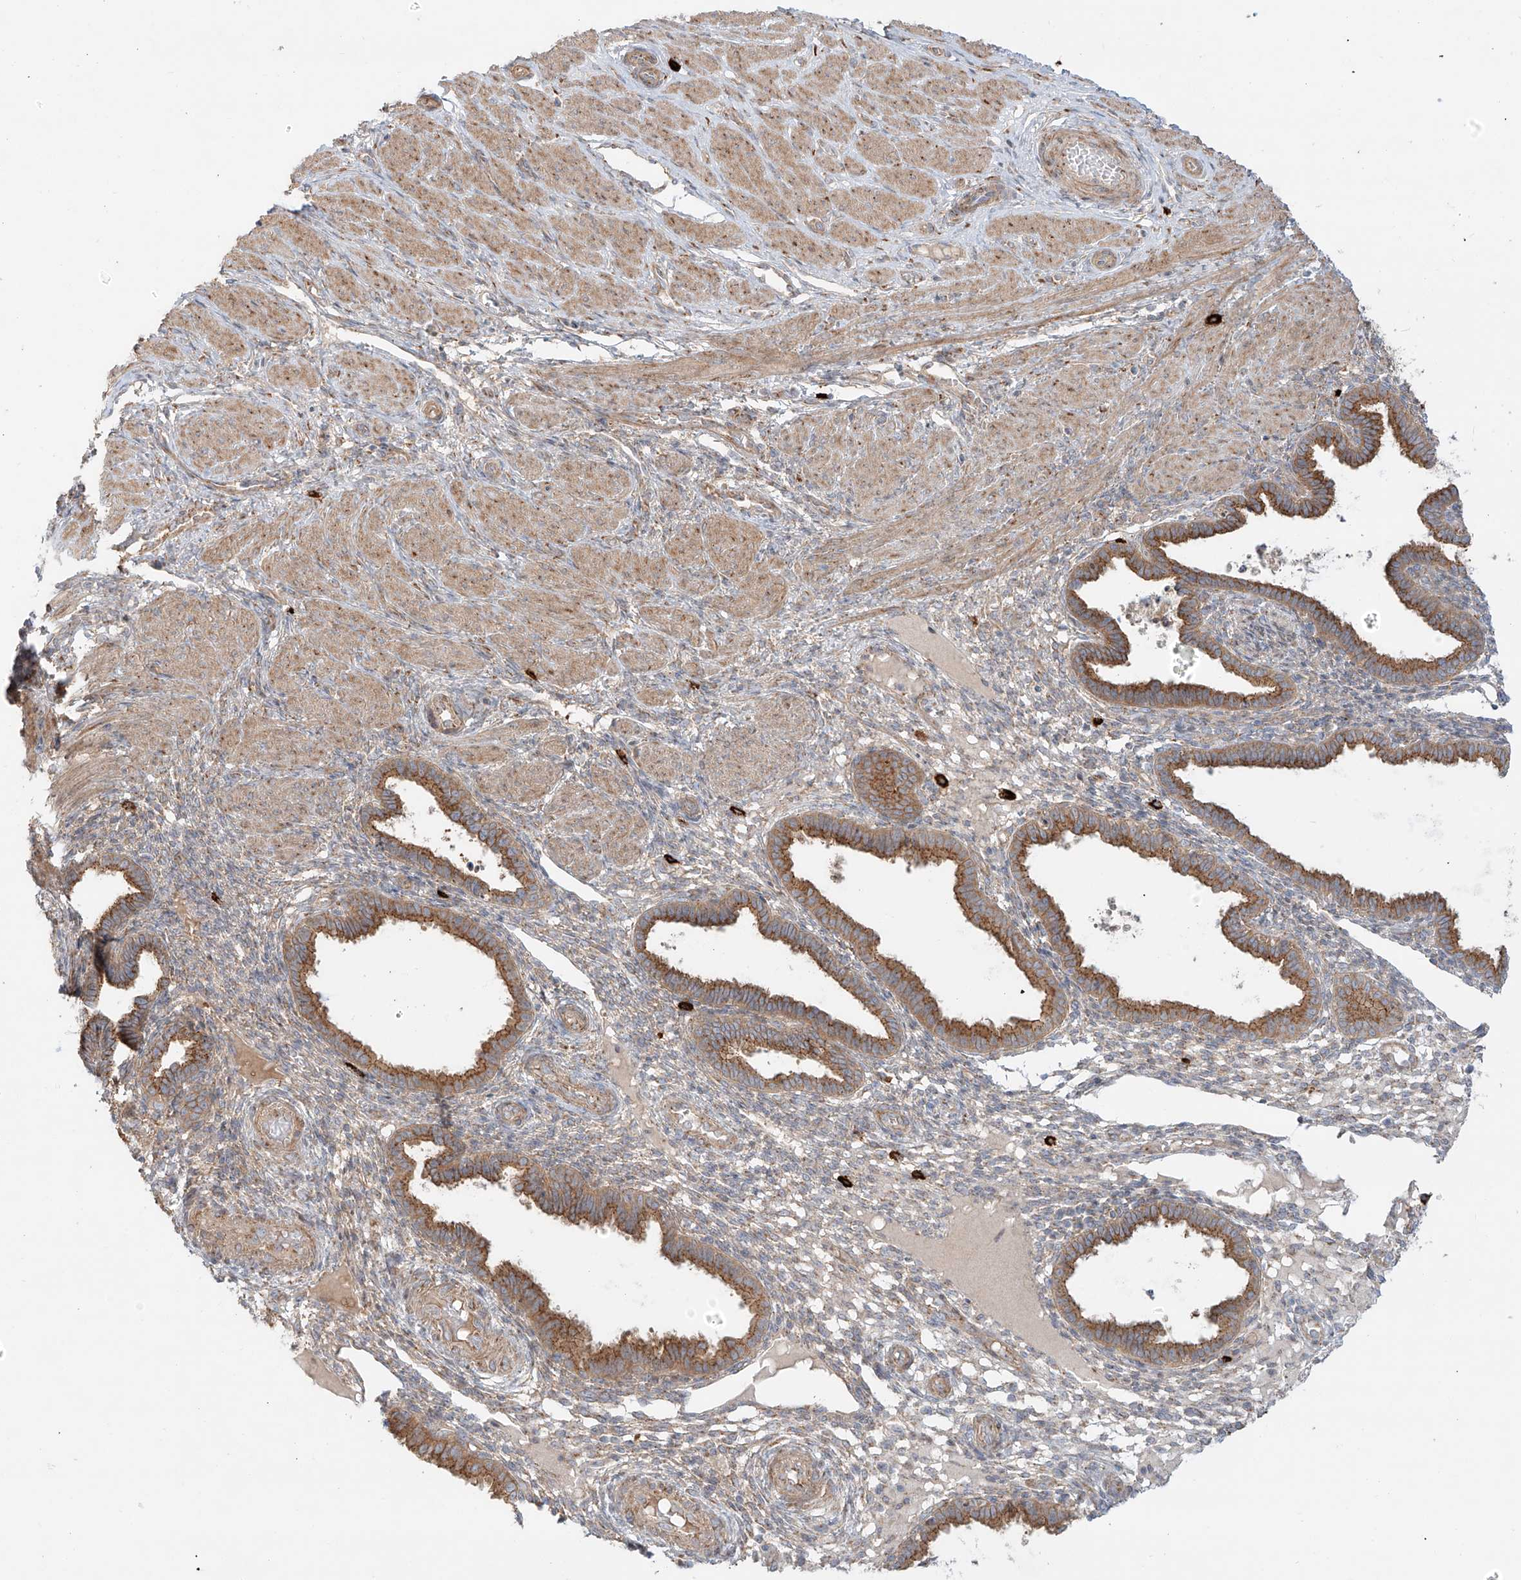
{"staining": {"intensity": "negative", "quantity": "none", "location": "none"}, "tissue": "endometrium", "cell_type": "Cells in endometrial stroma", "image_type": "normal", "snomed": [{"axis": "morphology", "description": "Normal tissue, NOS"}, {"axis": "topography", "description": "Endometrium"}], "caption": "Cells in endometrial stroma show no significant protein positivity in normal endometrium. (Brightfield microscopy of DAB immunohistochemistry at high magnification).", "gene": "ZNF287", "patient": {"sex": "female", "age": 33}}